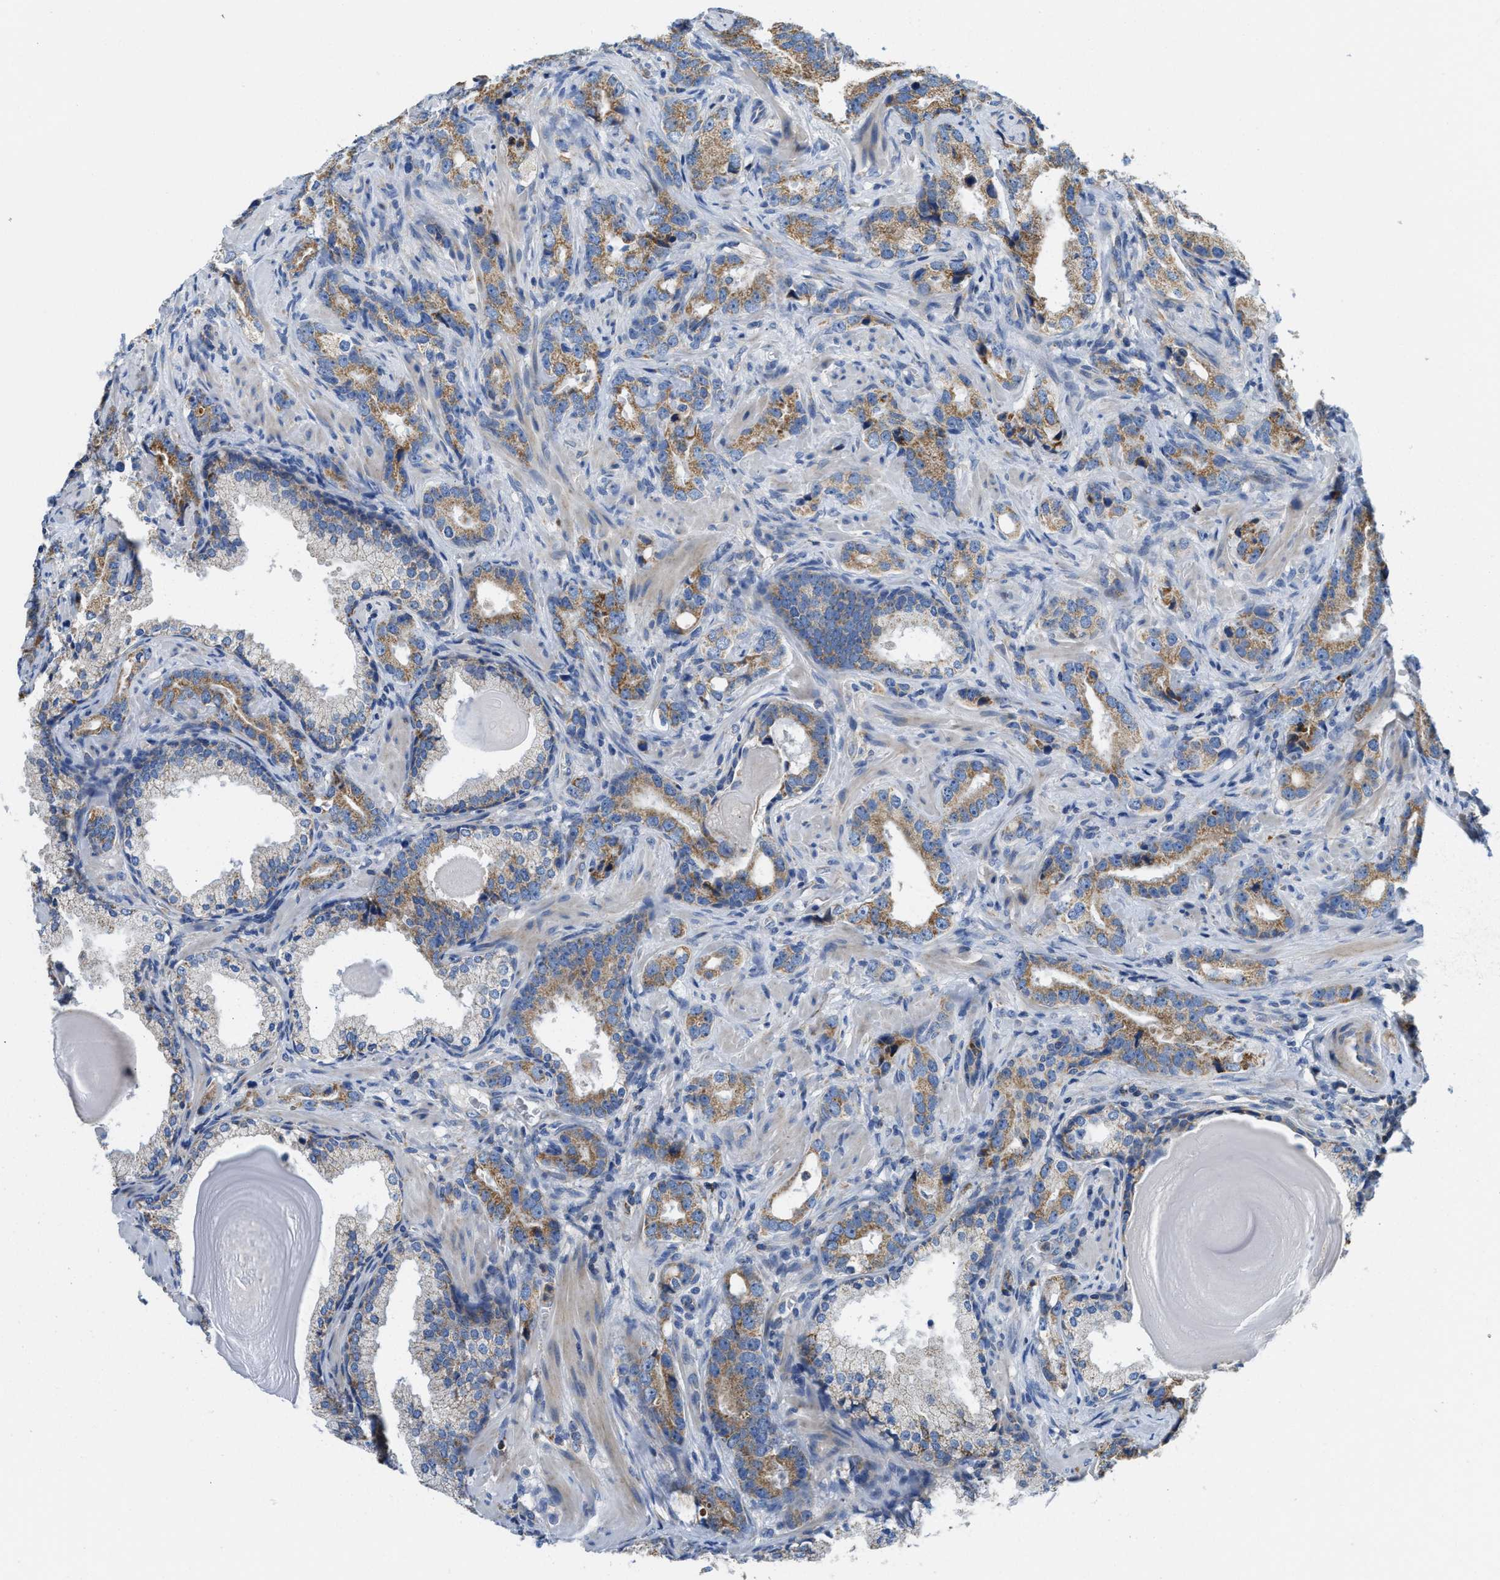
{"staining": {"intensity": "moderate", "quantity": "25%-75%", "location": "cytoplasmic/membranous"}, "tissue": "prostate cancer", "cell_type": "Tumor cells", "image_type": "cancer", "snomed": [{"axis": "morphology", "description": "Adenocarcinoma, High grade"}, {"axis": "topography", "description": "Prostate"}], "caption": "Immunohistochemistry image of prostate cancer (high-grade adenocarcinoma) stained for a protein (brown), which demonstrates medium levels of moderate cytoplasmic/membranous positivity in approximately 25%-75% of tumor cells.", "gene": "SLC25A13", "patient": {"sex": "male", "age": 63}}